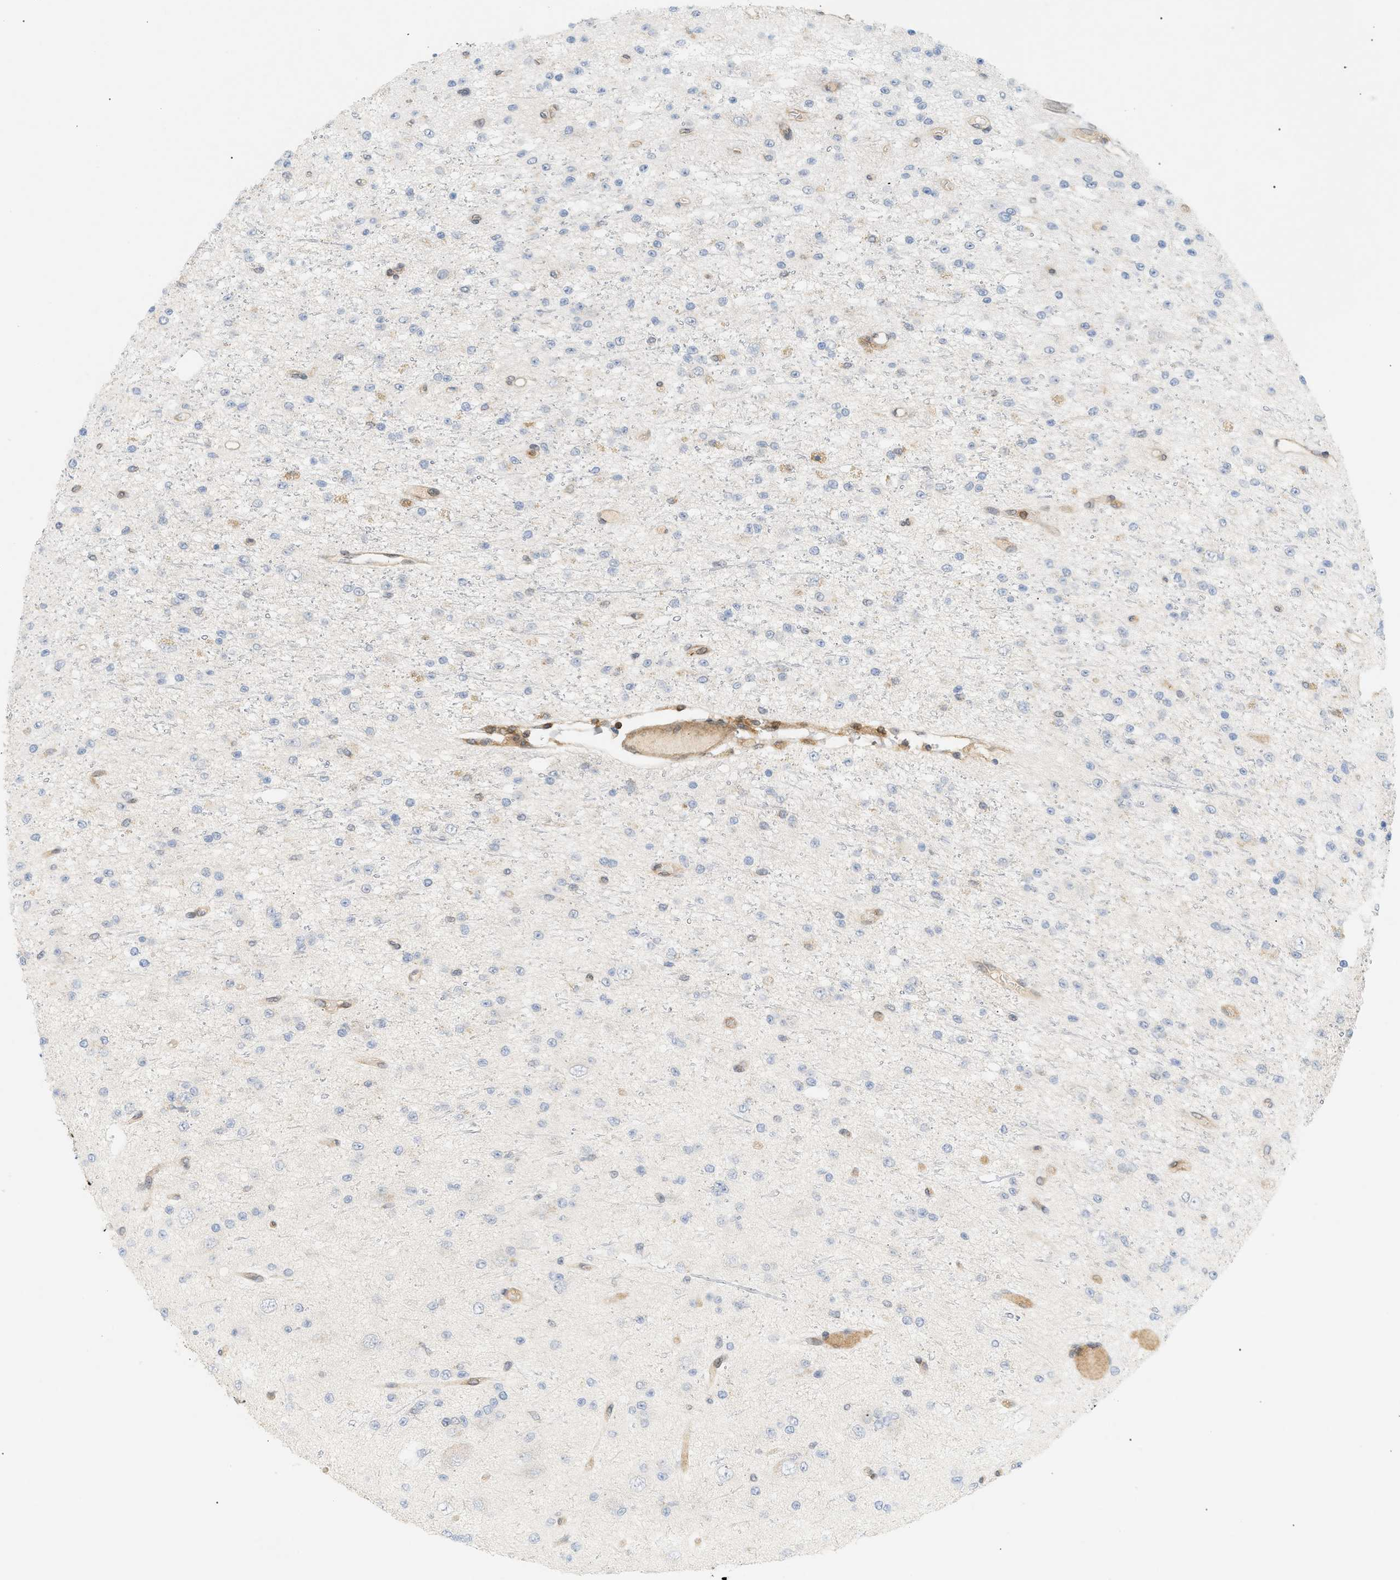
{"staining": {"intensity": "negative", "quantity": "none", "location": "none"}, "tissue": "glioma", "cell_type": "Tumor cells", "image_type": "cancer", "snomed": [{"axis": "morphology", "description": "Glioma, malignant, Low grade"}, {"axis": "topography", "description": "Brain"}], "caption": "Immunohistochemistry (IHC) micrograph of neoplastic tissue: low-grade glioma (malignant) stained with DAB (3,3'-diaminobenzidine) reveals no significant protein staining in tumor cells.", "gene": "SHC1", "patient": {"sex": "male", "age": 38}}